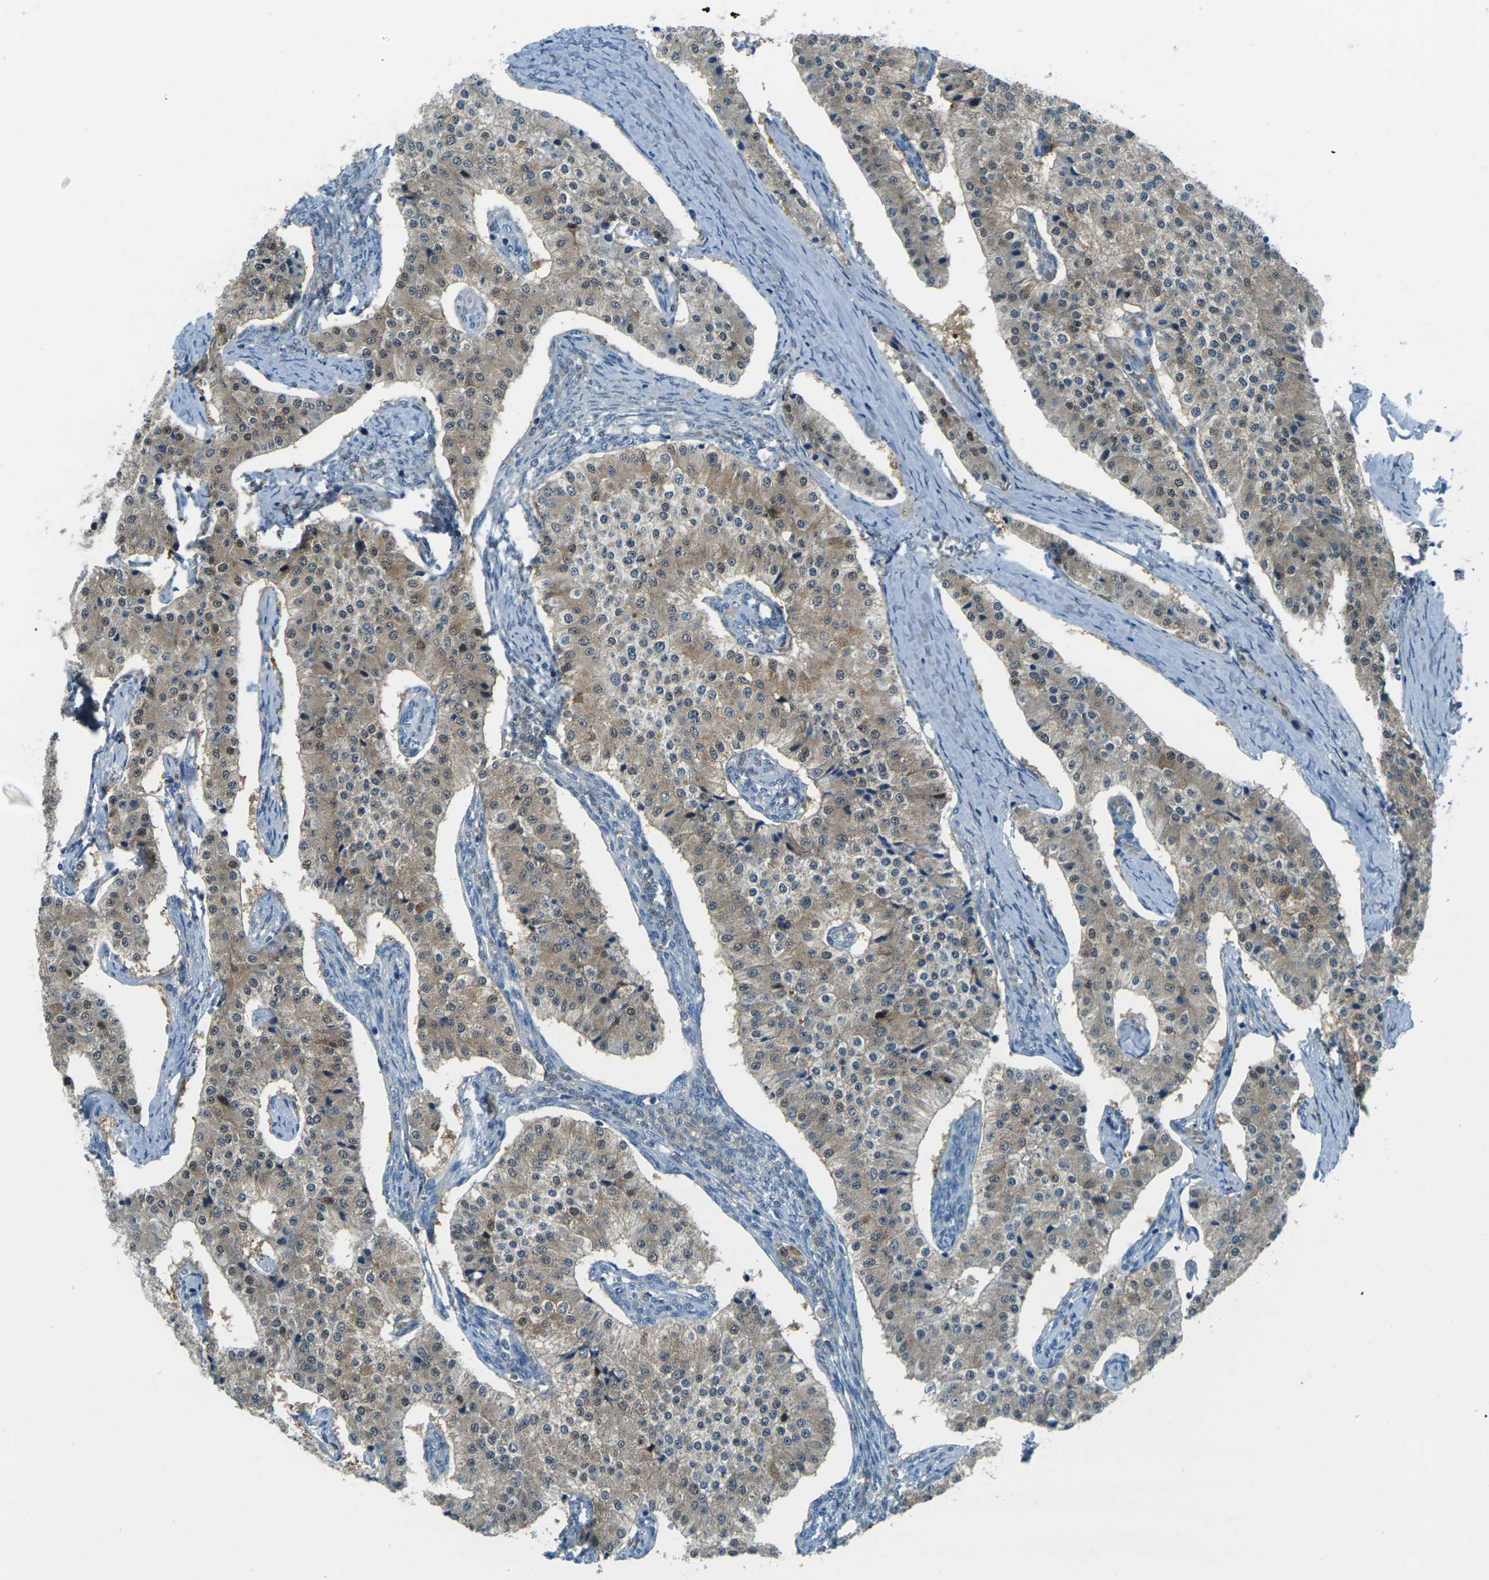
{"staining": {"intensity": "moderate", "quantity": ">75%", "location": "cytoplasmic/membranous,nuclear"}, "tissue": "carcinoid", "cell_type": "Tumor cells", "image_type": "cancer", "snomed": [{"axis": "morphology", "description": "Carcinoid, malignant, NOS"}, {"axis": "topography", "description": "Colon"}], "caption": "This photomicrograph demonstrates immunohistochemistry (IHC) staining of carcinoid, with medium moderate cytoplasmic/membranous and nuclear expression in about >75% of tumor cells.", "gene": "NANOS2", "patient": {"sex": "female", "age": 52}}